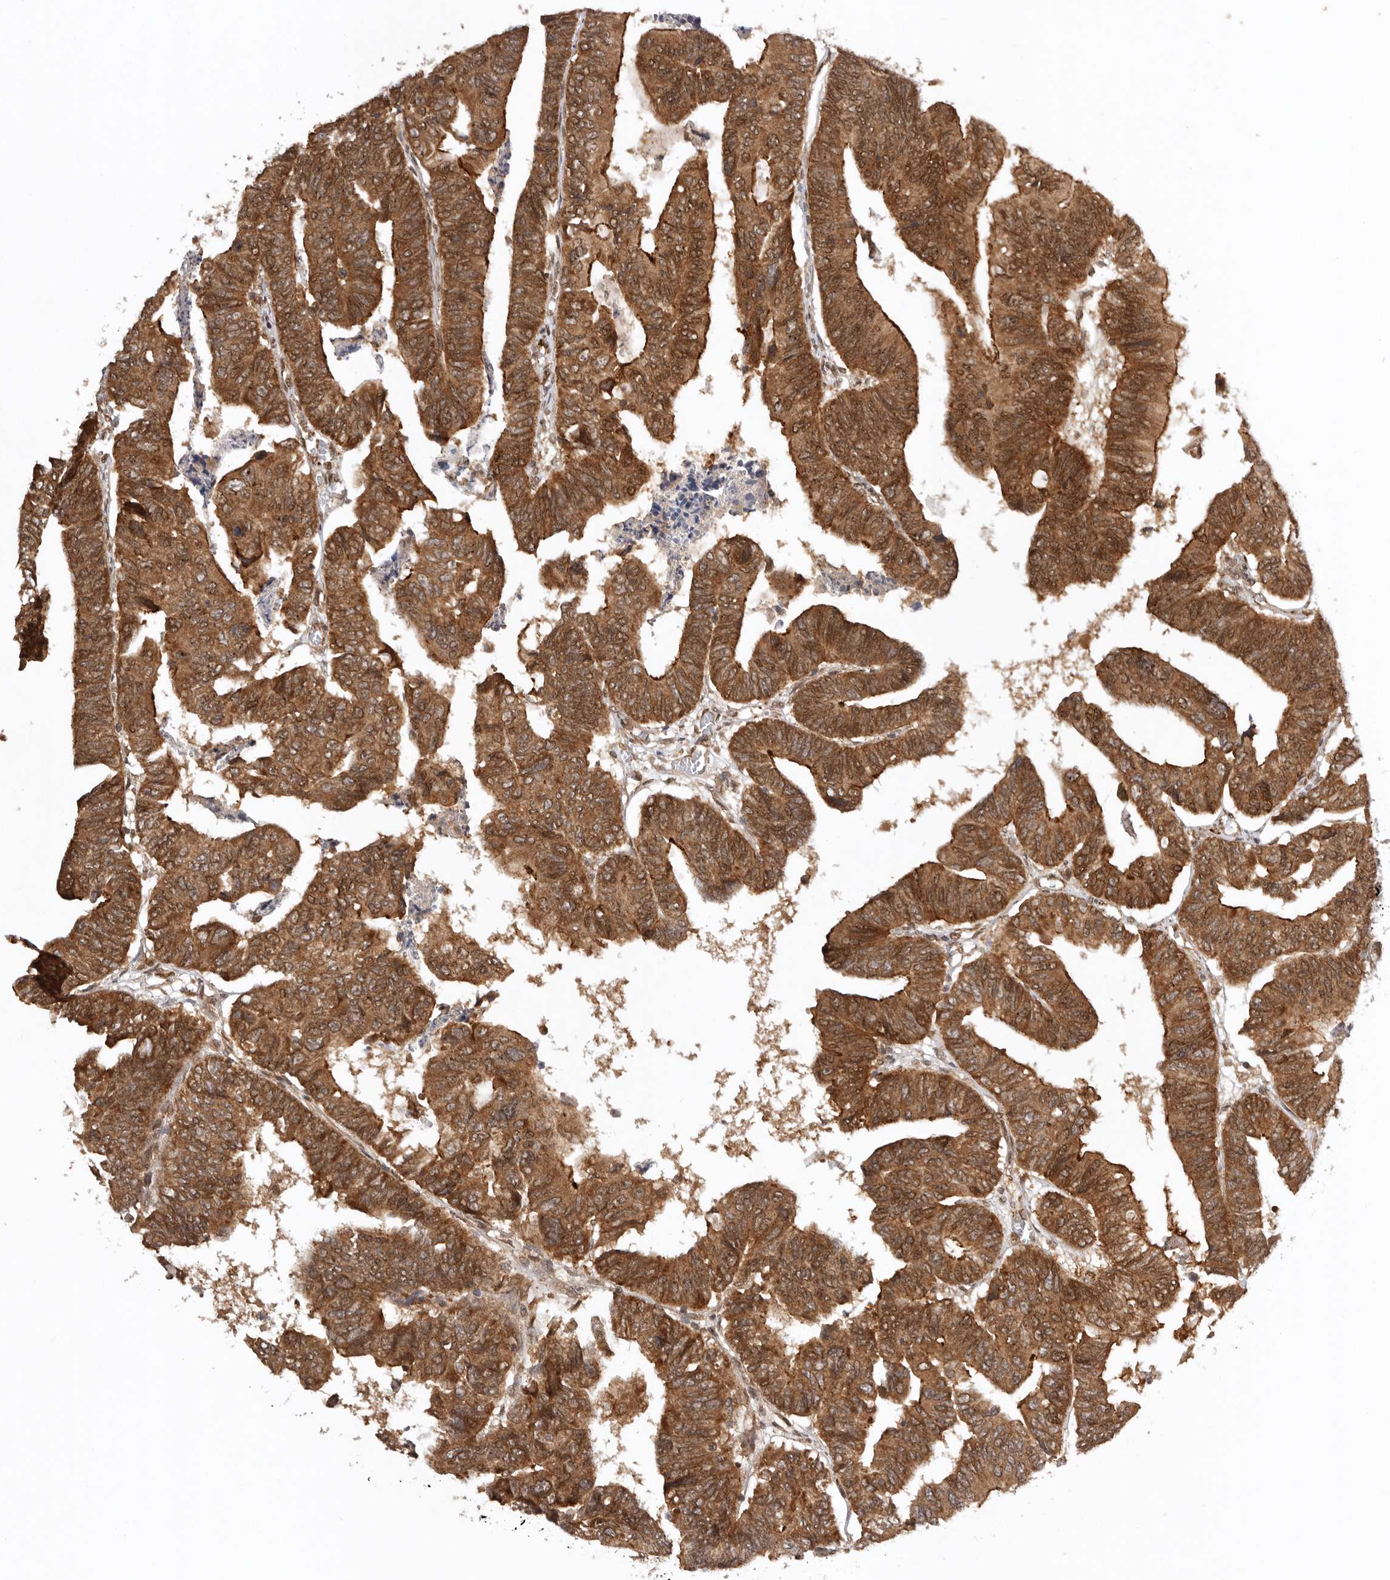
{"staining": {"intensity": "strong", "quantity": ">75%", "location": "cytoplasmic/membranous,nuclear"}, "tissue": "colorectal cancer", "cell_type": "Tumor cells", "image_type": "cancer", "snomed": [{"axis": "morphology", "description": "Adenocarcinoma, NOS"}, {"axis": "topography", "description": "Rectum"}], "caption": "Immunohistochemistry image of neoplastic tissue: human colorectal adenocarcinoma stained using IHC displays high levels of strong protein expression localized specifically in the cytoplasmic/membranous and nuclear of tumor cells, appearing as a cytoplasmic/membranous and nuclear brown color.", "gene": "TARS2", "patient": {"sex": "female", "age": 65}}